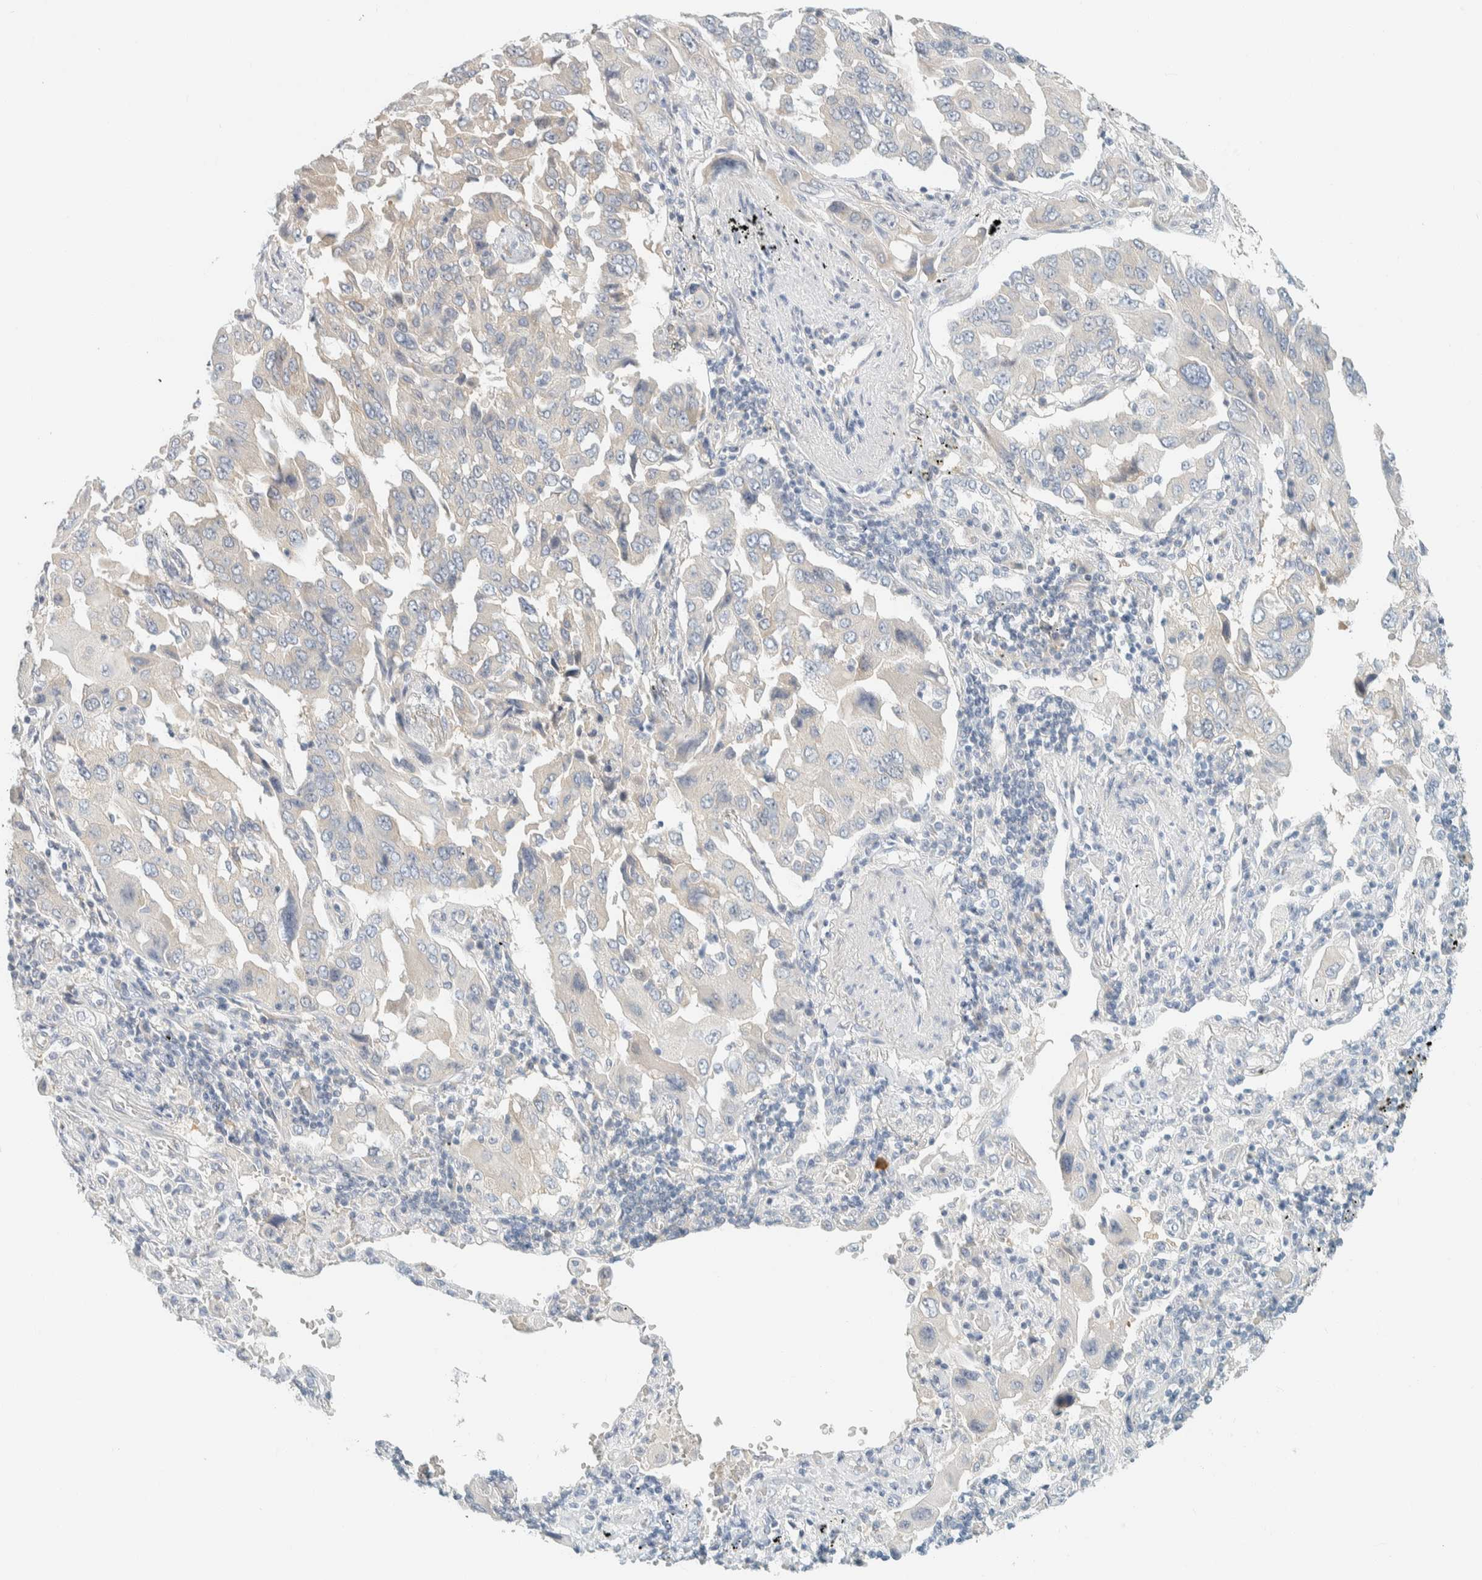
{"staining": {"intensity": "negative", "quantity": "none", "location": "none"}, "tissue": "lung cancer", "cell_type": "Tumor cells", "image_type": "cancer", "snomed": [{"axis": "morphology", "description": "Adenocarcinoma, NOS"}, {"axis": "topography", "description": "Lung"}], "caption": "Image shows no significant protein expression in tumor cells of lung adenocarcinoma.", "gene": "PTGES3L-AARSD1", "patient": {"sex": "female", "age": 65}}